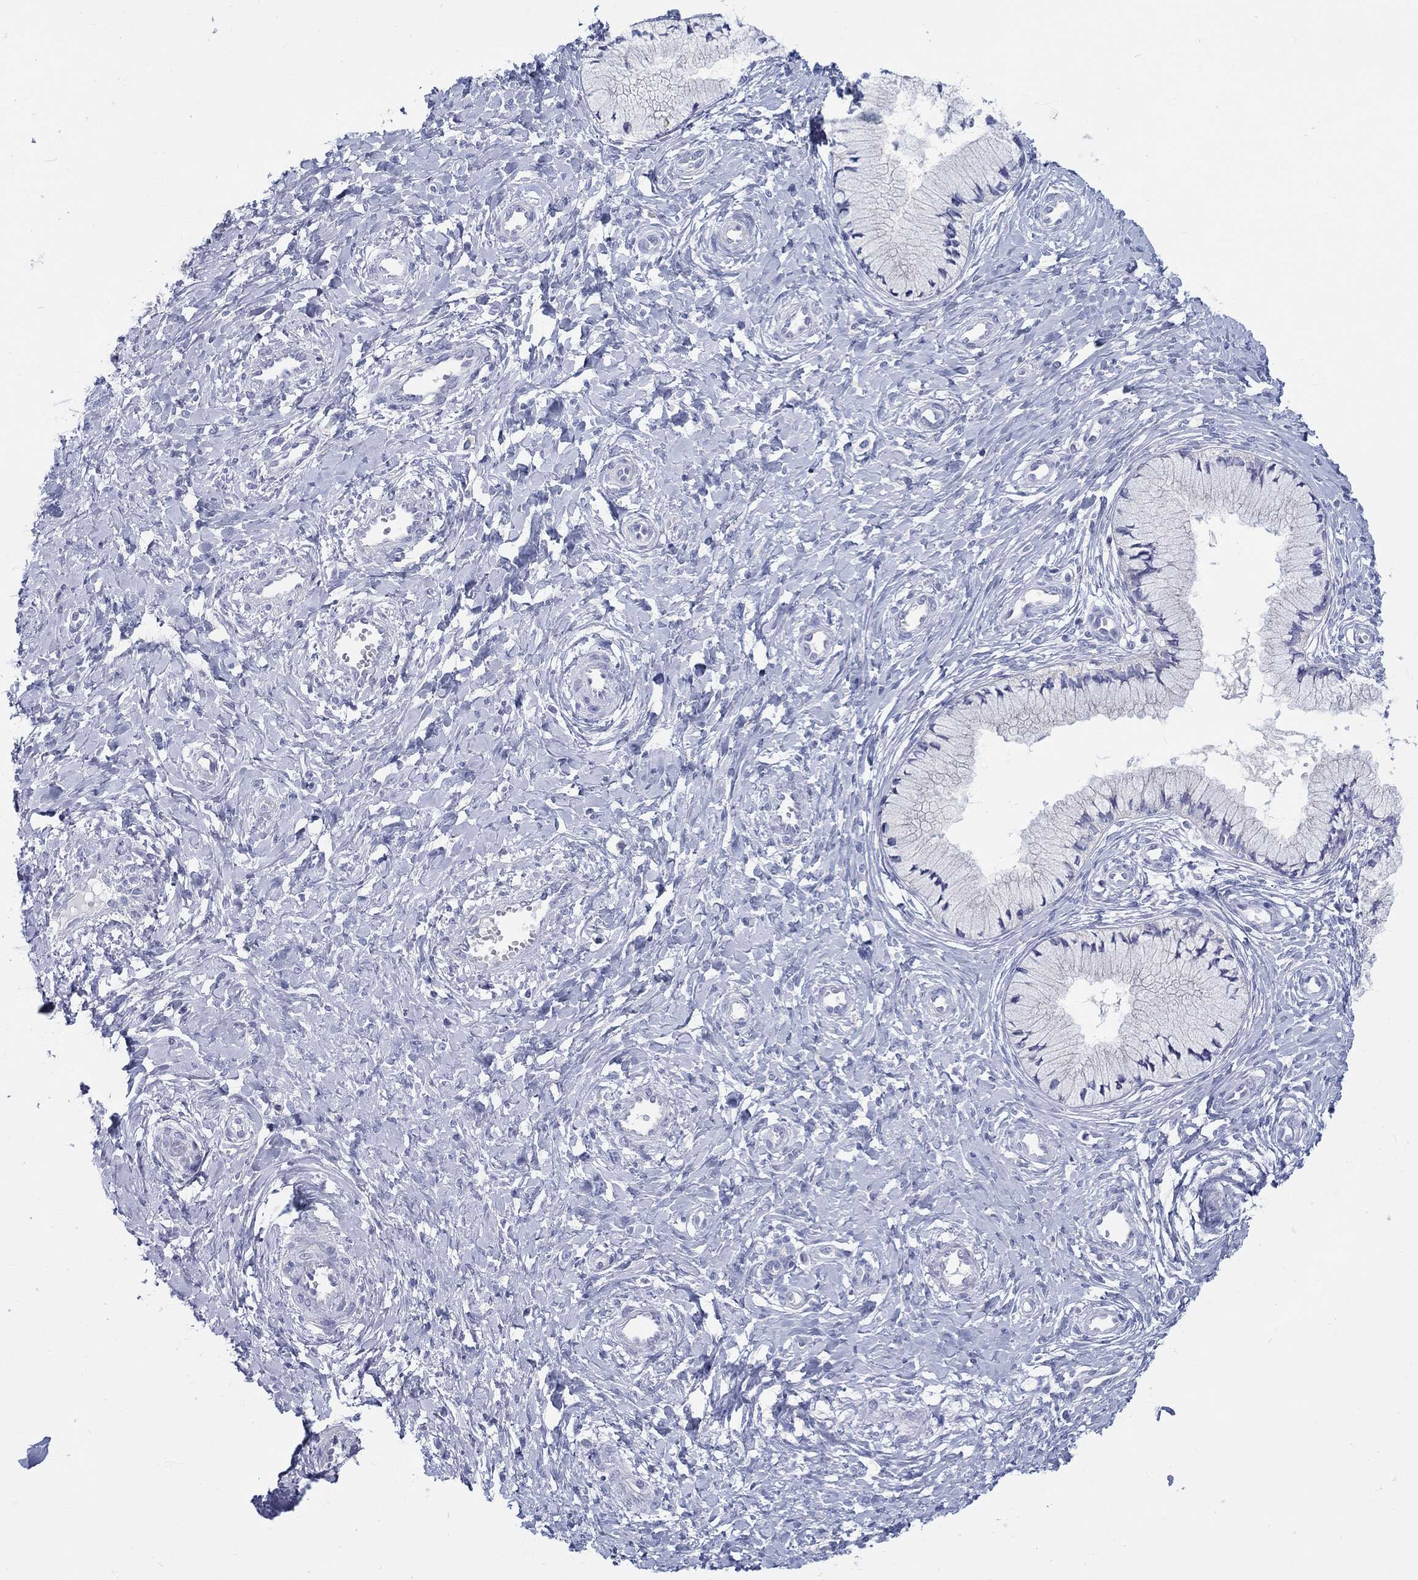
{"staining": {"intensity": "negative", "quantity": "none", "location": "none"}, "tissue": "cervix", "cell_type": "Glandular cells", "image_type": "normal", "snomed": [{"axis": "morphology", "description": "Normal tissue, NOS"}, {"axis": "topography", "description": "Cervix"}], "caption": "A high-resolution image shows immunohistochemistry staining of unremarkable cervix, which reveals no significant expression in glandular cells. (DAB (3,3'-diaminobenzidine) immunohistochemistry (IHC), high magnification).", "gene": "HAPLN4", "patient": {"sex": "female", "age": 37}}